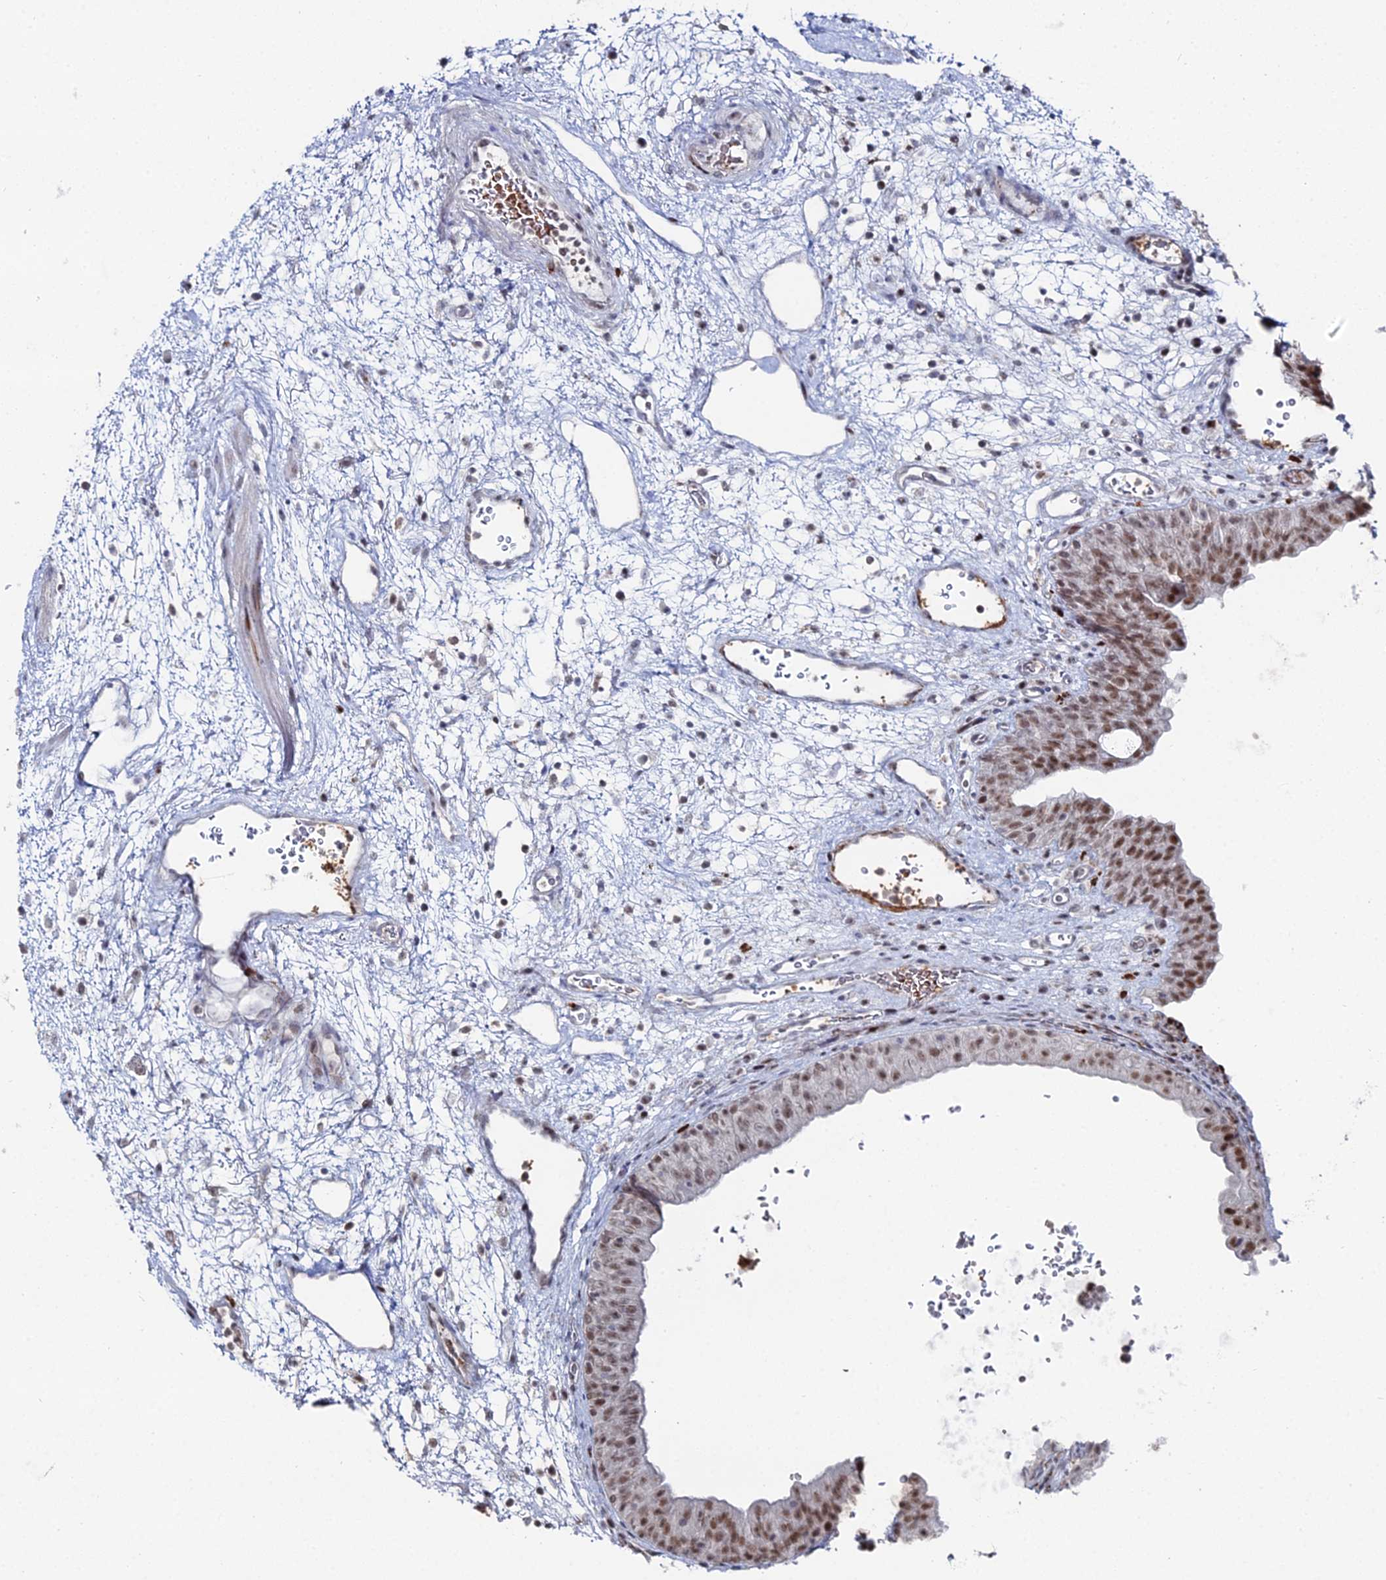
{"staining": {"intensity": "moderate", "quantity": ">75%", "location": "nuclear"}, "tissue": "urinary bladder", "cell_type": "Urothelial cells", "image_type": "normal", "snomed": [{"axis": "morphology", "description": "Normal tissue, NOS"}, {"axis": "topography", "description": "Urinary bladder"}], "caption": "Benign urinary bladder exhibits moderate nuclear positivity in approximately >75% of urothelial cells.", "gene": "GSC2", "patient": {"sex": "male", "age": 71}}